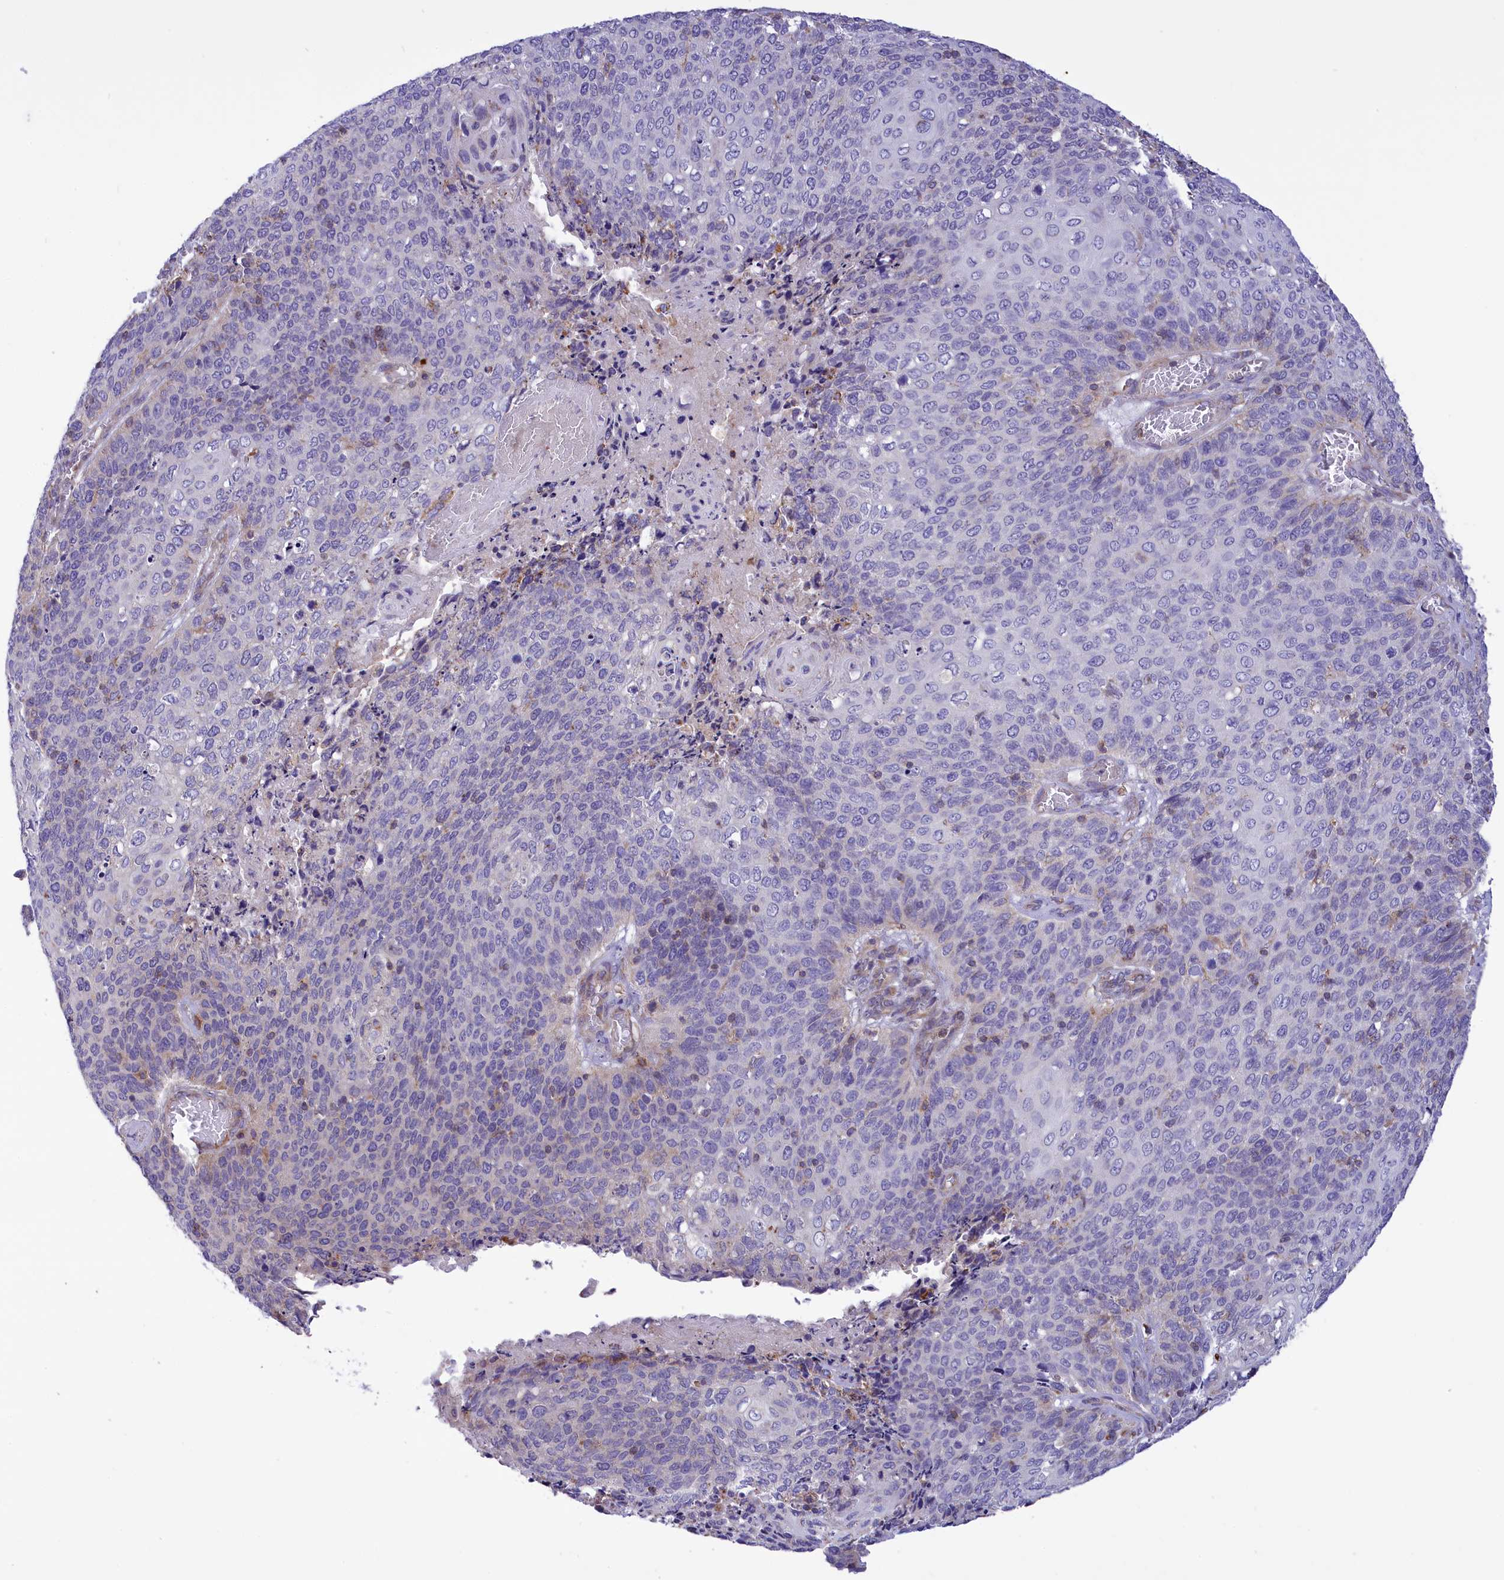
{"staining": {"intensity": "weak", "quantity": "<25%", "location": "cytoplasmic/membranous"}, "tissue": "cervical cancer", "cell_type": "Tumor cells", "image_type": "cancer", "snomed": [{"axis": "morphology", "description": "Squamous cell carcinoma, NOS"}, {"axis": "topography", "description": "Cervix"}], "caption": "Tumor cells show no significant protein staining in cervical squamous cell carcinoma.", "gene": "CORO7-PAM16", "patient": {"sex": "female", "age": 39}}